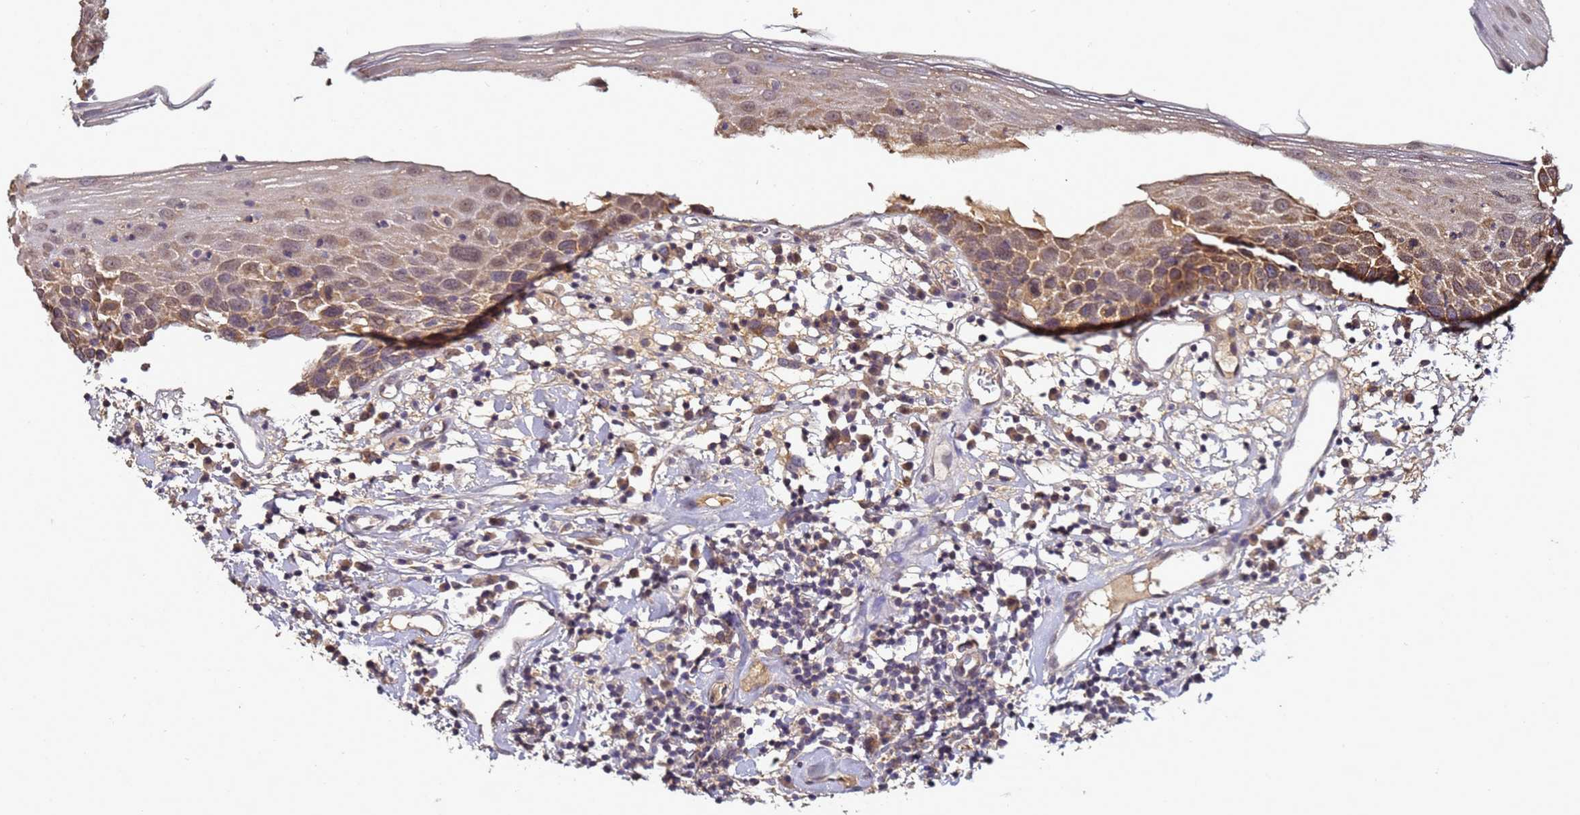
{"staining": {"intensity": "moderate", "quantity": "25%-75%", "location": "cytoplasmic/membranous"}, "tissue": "oral mucosa", "cell_type": "Squamous epithelial cells", "image_type": "normal", "snomed": [{"axis": "morphology", "description": "Normal tissue, NOS"}, {"axis": "topography", "description": "Oral tissue"}], "caption": "High-magnification brightfield microscopy of unremarkable oral mucosa stained with DAB (3,3'-diaminobenzidine) (brown) and counterstained with hematoxylin (blue). squamous epithelial cells exhibit moderate cytoplasmic/membranous staining is seen in about25%-75% of cells.", "gene": "ANKRD17", "patient": {"sex": "male", "age": 74}}